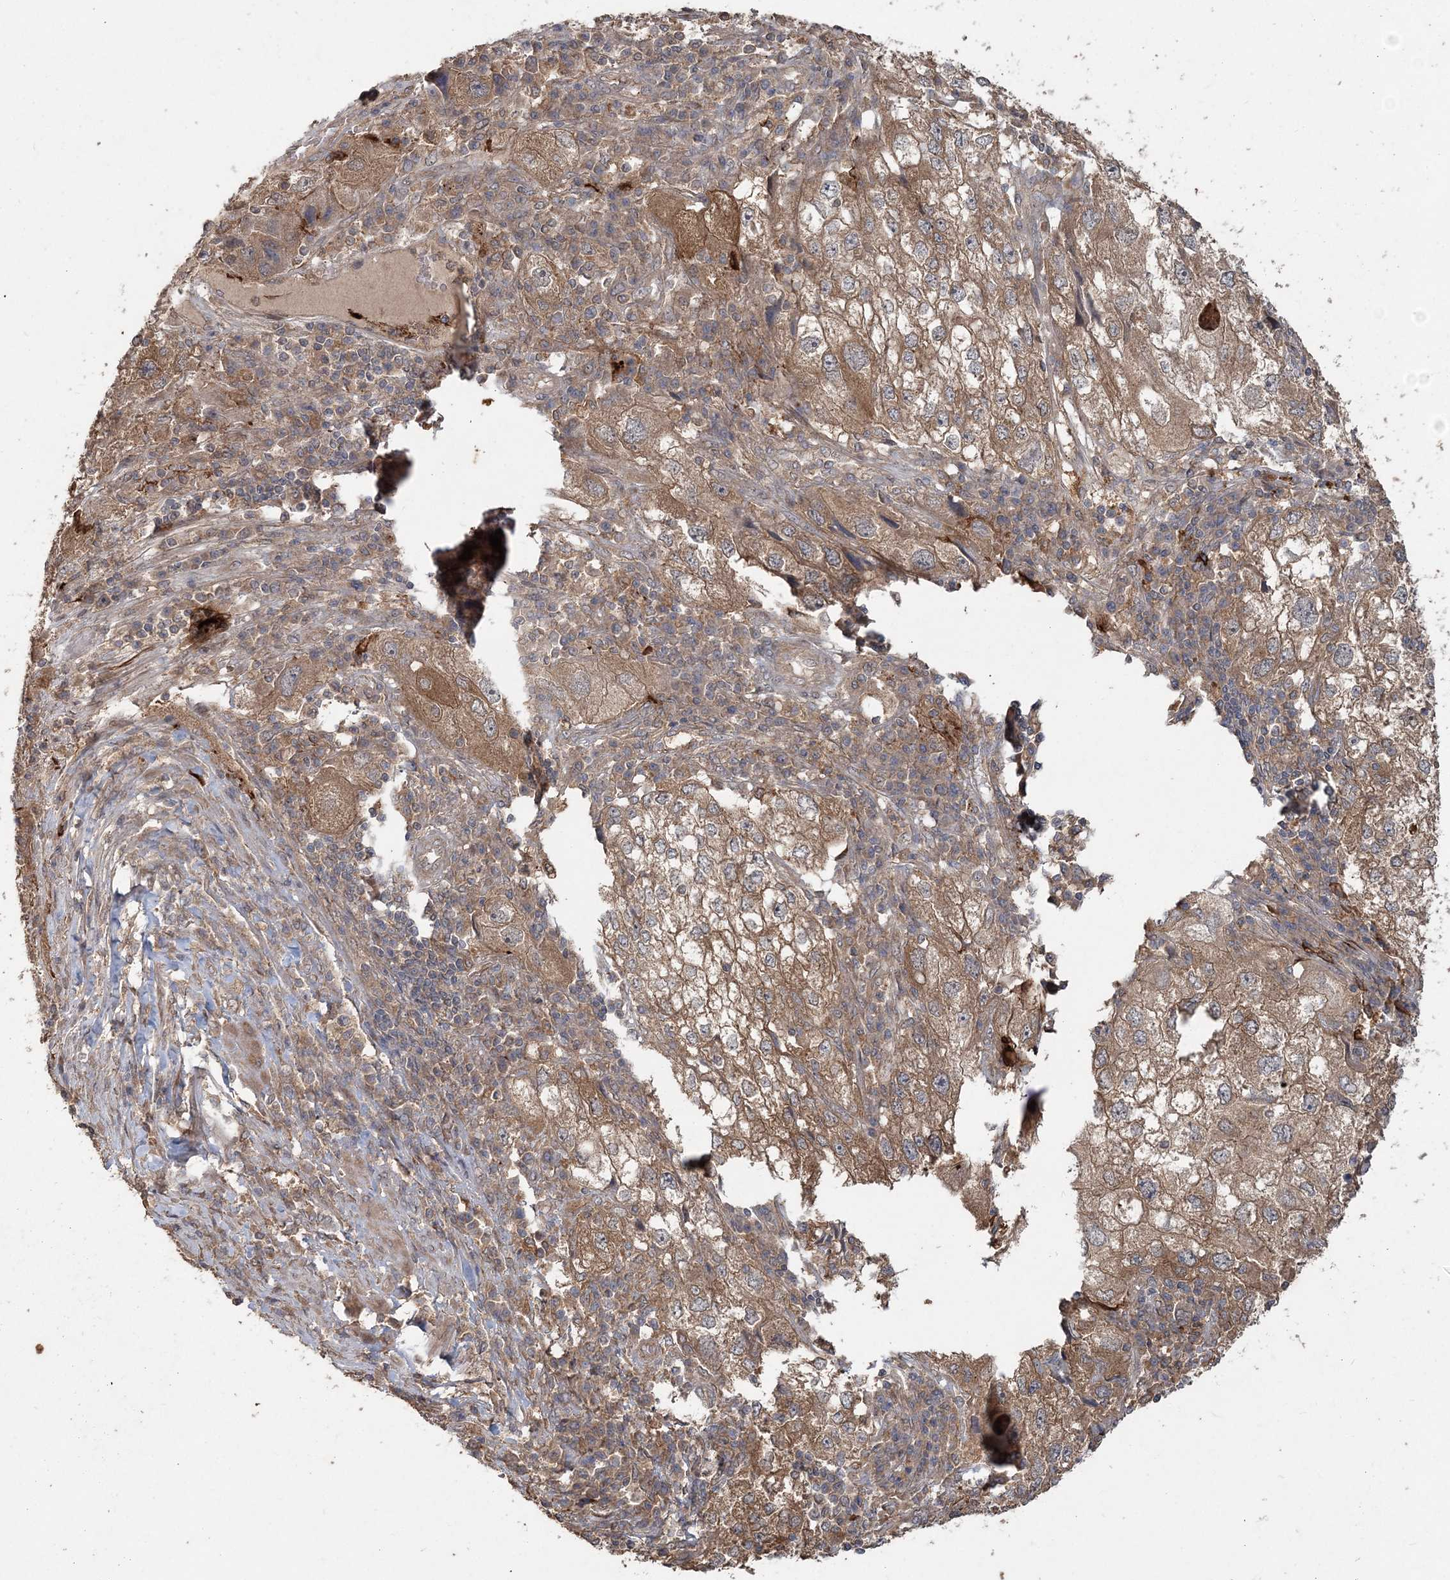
{"staining": {"intensity": "moderate", "quantity": ">75%", "location": "cytoplasmic/membranous"}, "tissue": "endometrial cancer", "cell_type": "Tumor cells", "image_type": "cancer", "snomed": [{"axis": "morphology", "description": "Adenocarcinoma, NOS"}, {"axis": "topography", "description": "Endometrium"}], "caption": "There is medium levels of moderate cytoplasmic/membranous staining in tumor cells of endometrial cancer, as demonstrated by immunohistochemical staining (brown color).", "gene": "SPRY1", "patient": {"sex": "female", "age": 49}}